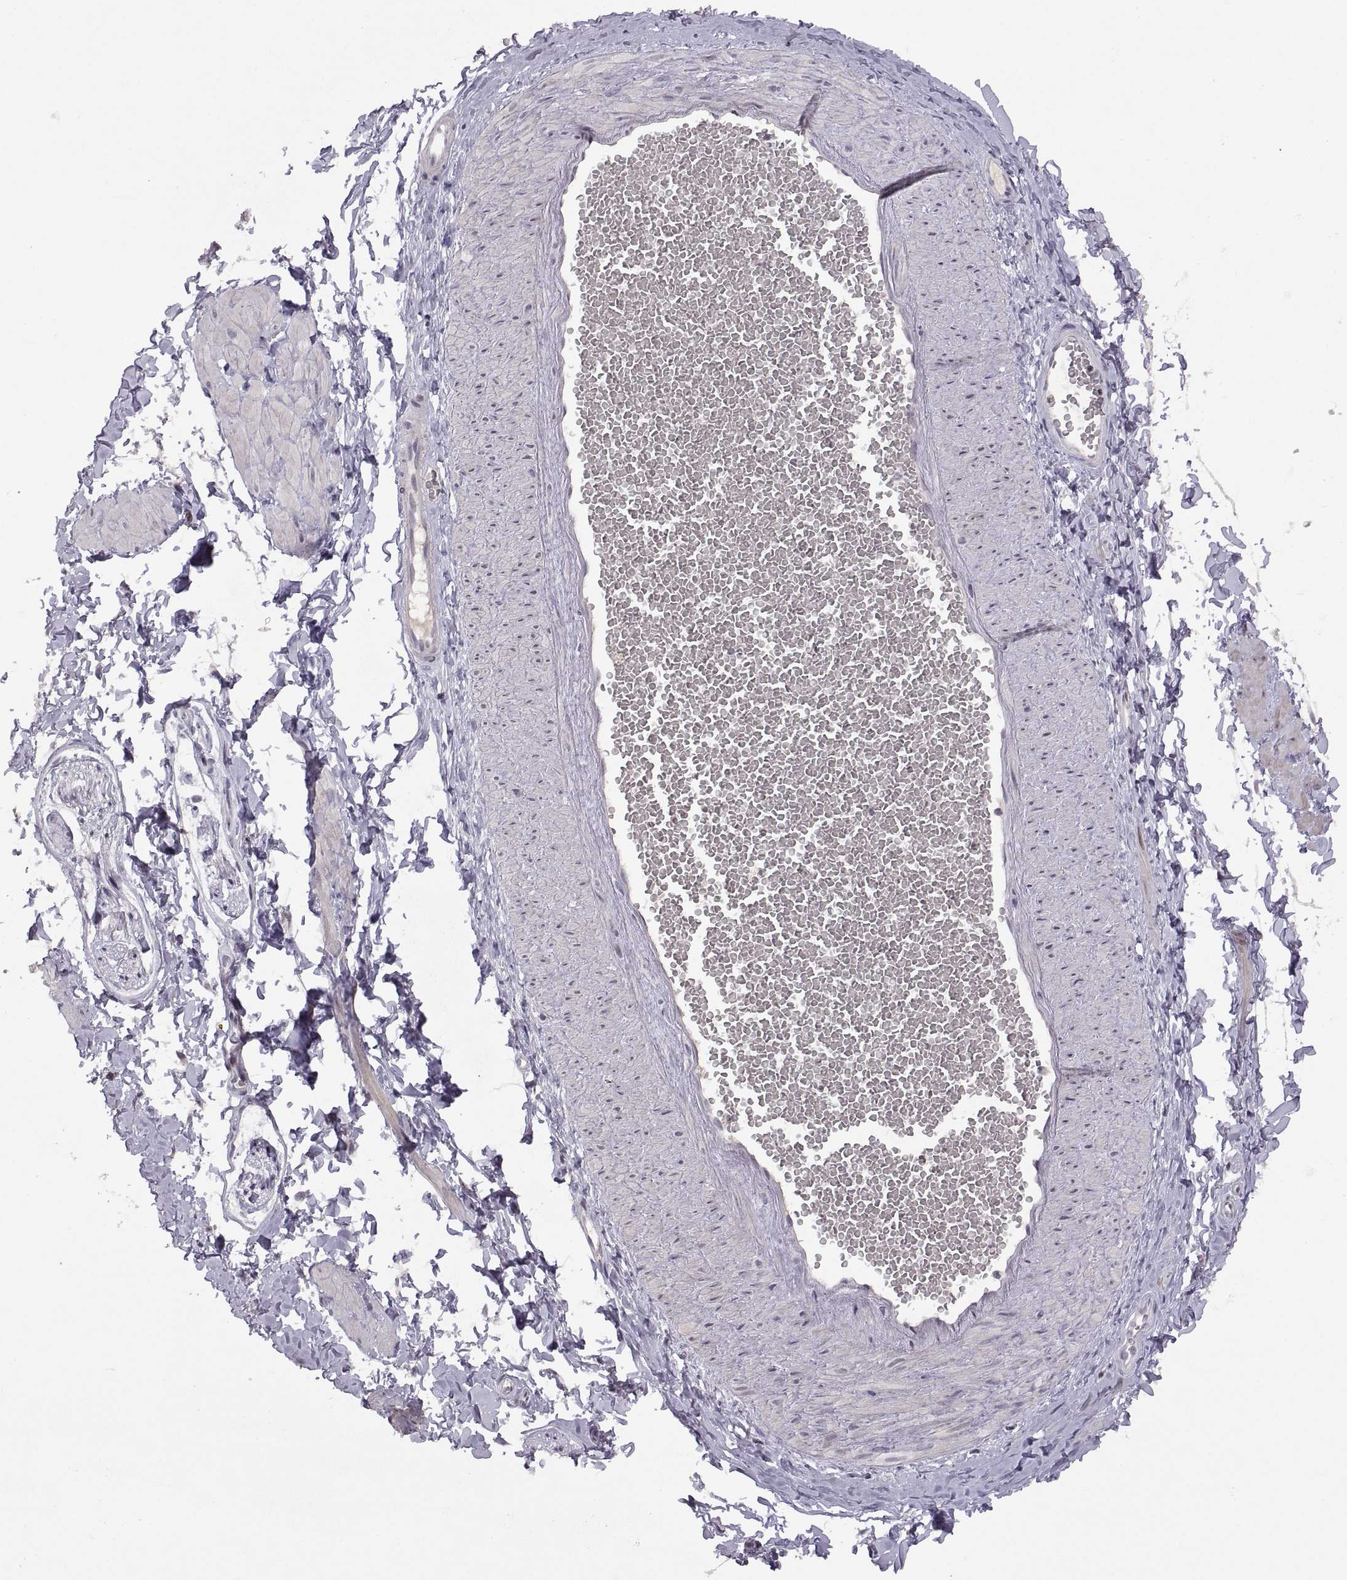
{"staining": {"intensity": "negative", "quantity": "none", "location": "none"}, "tissue": "adipose tissue", "cell_type": "Adipocytes", "image_type": "normal", "snomed": [{"axis": "morphology", "description": "Normal tissue, NOS"}, {"axis": "topography", "description": "Smooth muscle"}, {"axis": "topography", "description": "Peripheral nerve tissue"}], "caption": "Immunohistochemistry of unremarkable adipose tissue reveals no staining in adipocytes.", "gene": "NEK2", "patient": {"sex": "male", "age": 22}}